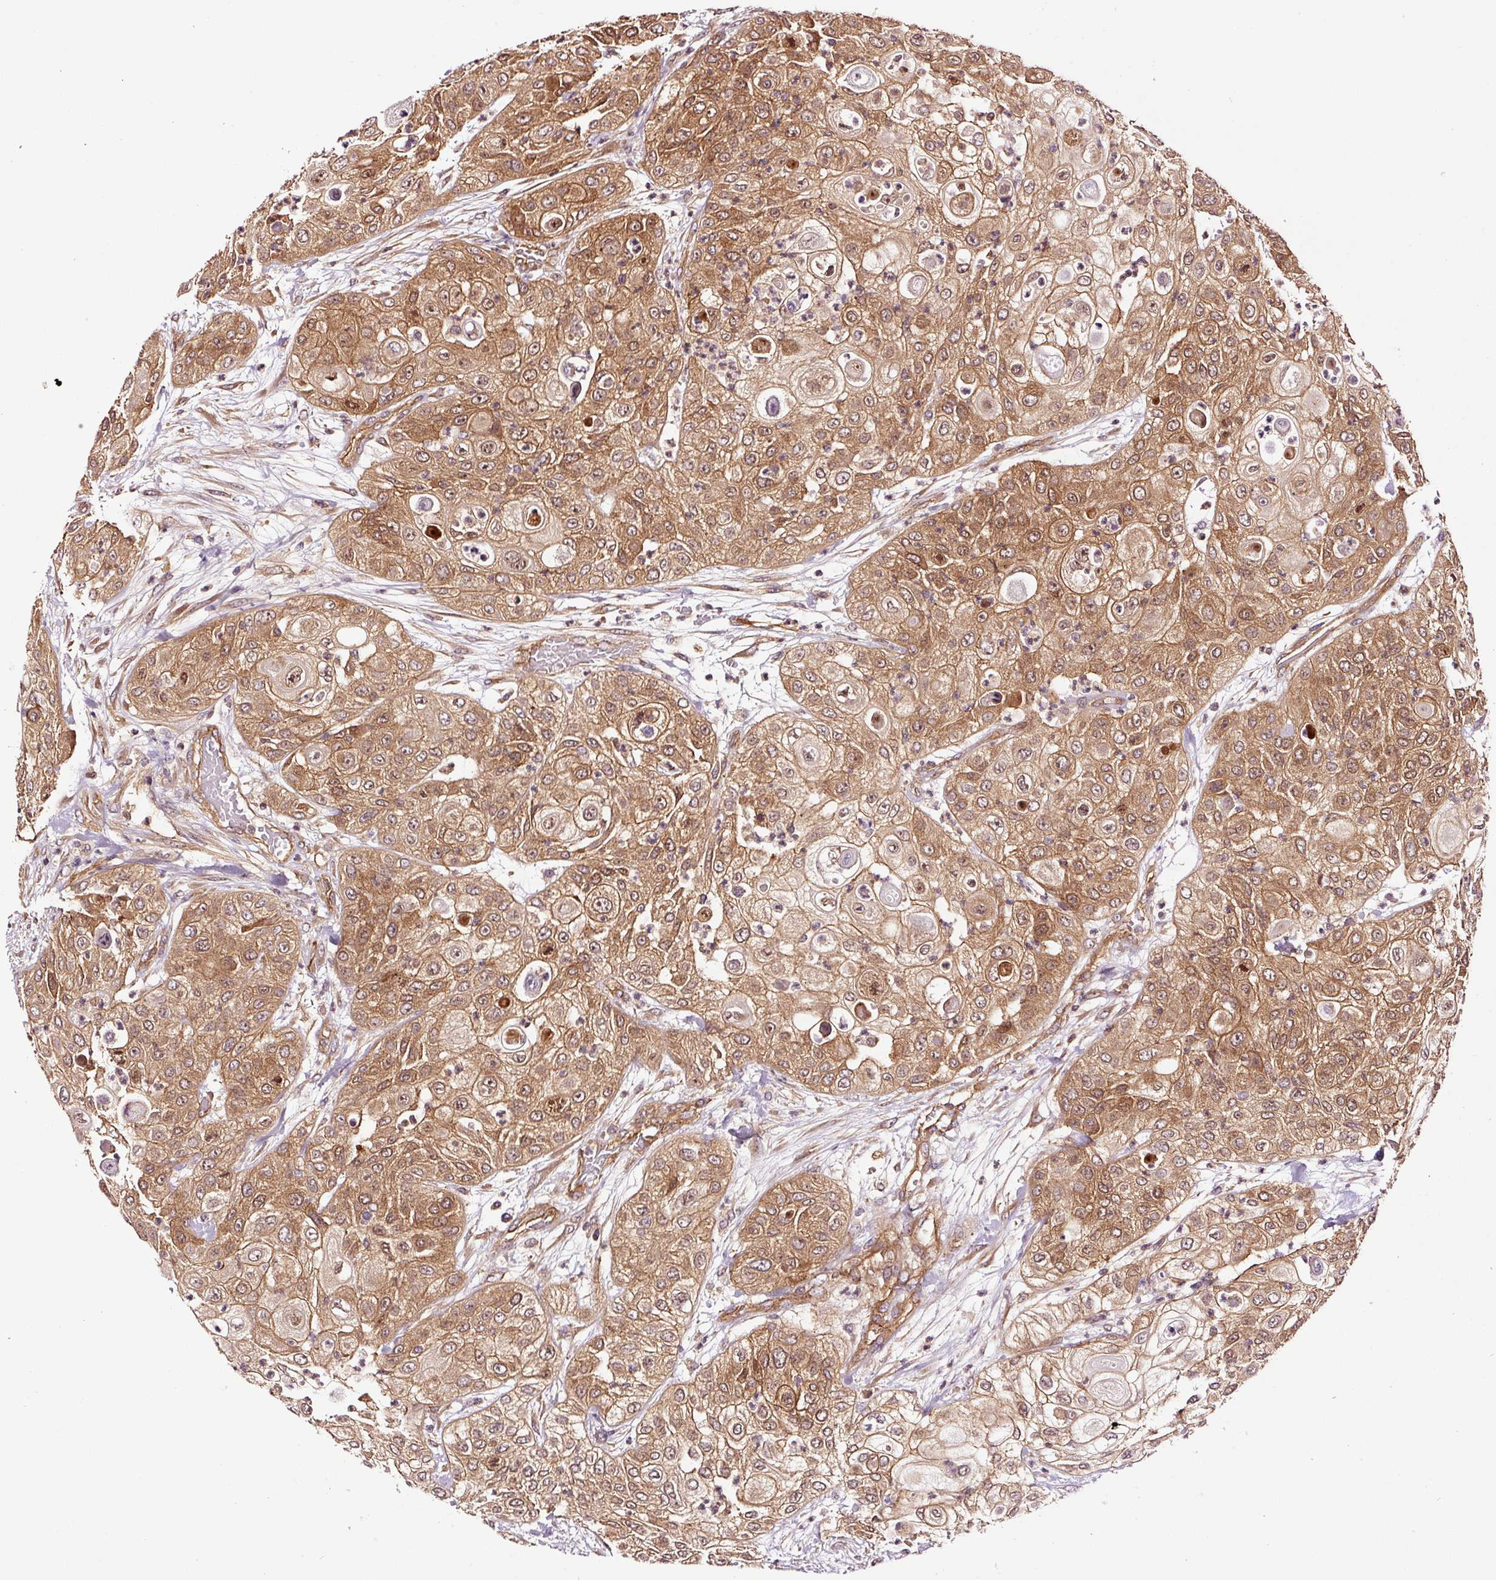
{"staining": {"intensity": "strong", "quantity": ">75%", "location": "cytoplasmic/membranous"}, "tissue": "urothelial cancer", "cell_type": "Tumor cells", "image_type": "cancer", "snomed": [{"axis": "morphology", "description": "Urothelial carcinoma, High grade"}, {"axis": "topography", "description": "Urinary bladder"}], "caption": "A high-resolution histopathology image shows immunohistochemistry staining of urothelial cancer, which displays strong cytoplasmic/membranous positivity in about >75% of tumor cells.", "gene": "METAP1", "patient": {"sex": "female", "age": 79}}